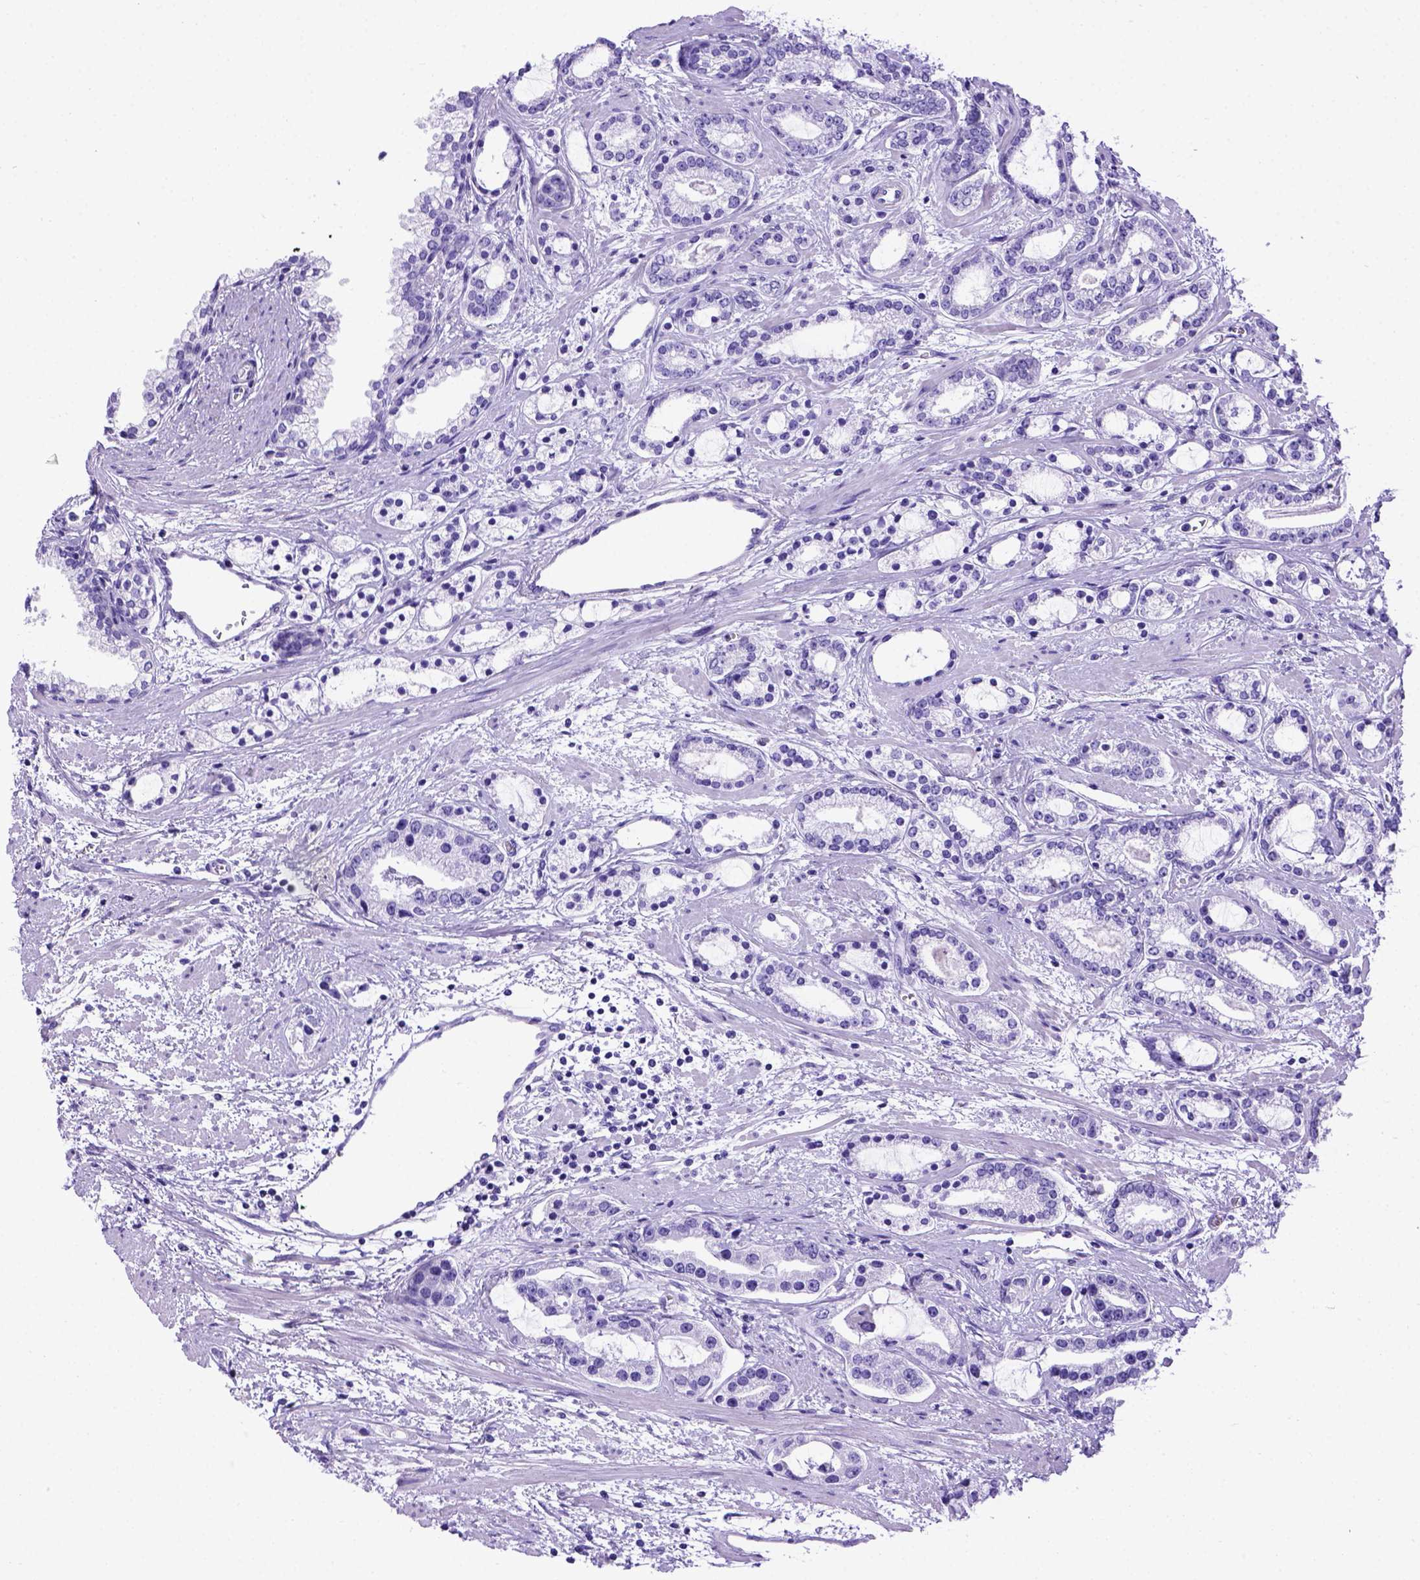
{"staining": {"intensity": "negative", "quantity": "none", "location": "none"}, "tissue": "prostate cancer", "cell_type": "Tumor cells", "image_type": "cancer", "snomed": [{"axis": "morphology", "description": "Adenocarcinoma, Medium grade"}, {"axis": "topography", "description": "Prostate"}], "caption": "Immunohistochemistry of human prostate cancer (medium-grade adenocarcinoma) shows no positivity in tumor cells.", "gene": "MEOX2", "patient": {"sex": "male", "age": 57}}